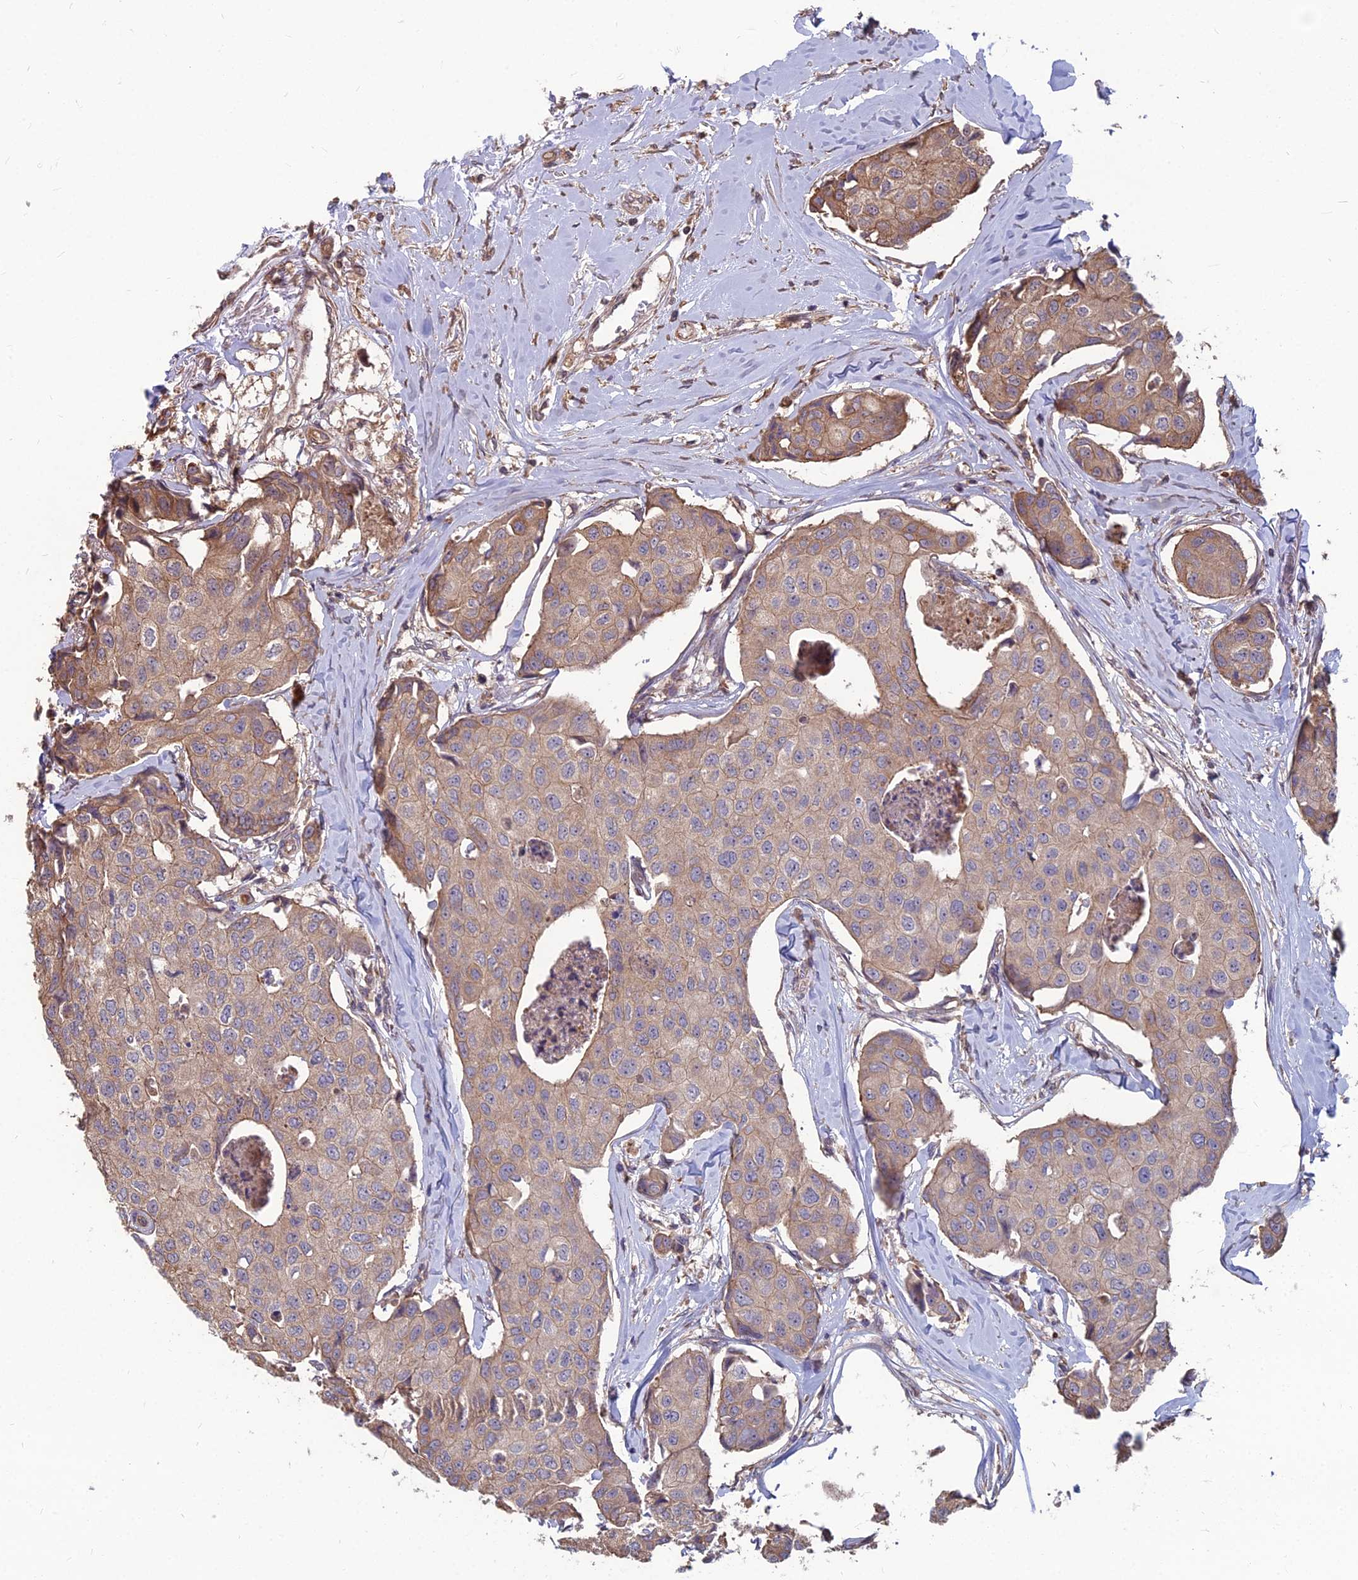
{"staining": {"intensity": "moderate", "quantity": "25%-75%", "location": "cytoplasmic/membranous"}, "tissue": "breast cancer", "cell_type": "Tumor cells", "image_type": "cancer", "snomed": [{"axis": "morphology", "description": "Duct carcinoma"}, {"axis": "topography", "description": "Breast"}], "caption": "Immunohistochemistry histopathology image of neoplastic tissue: human breast invasive ductal carcinoma stained using immunohistochemistry exhibits medium levels of moderate protein expression localized specifically in the cytoplasmic/membranous of tumor cells, appearing as a cytoplasmic/membranous brown color.", "gene": "LSM6", "patient": {"sex": "female", "age": 80}}